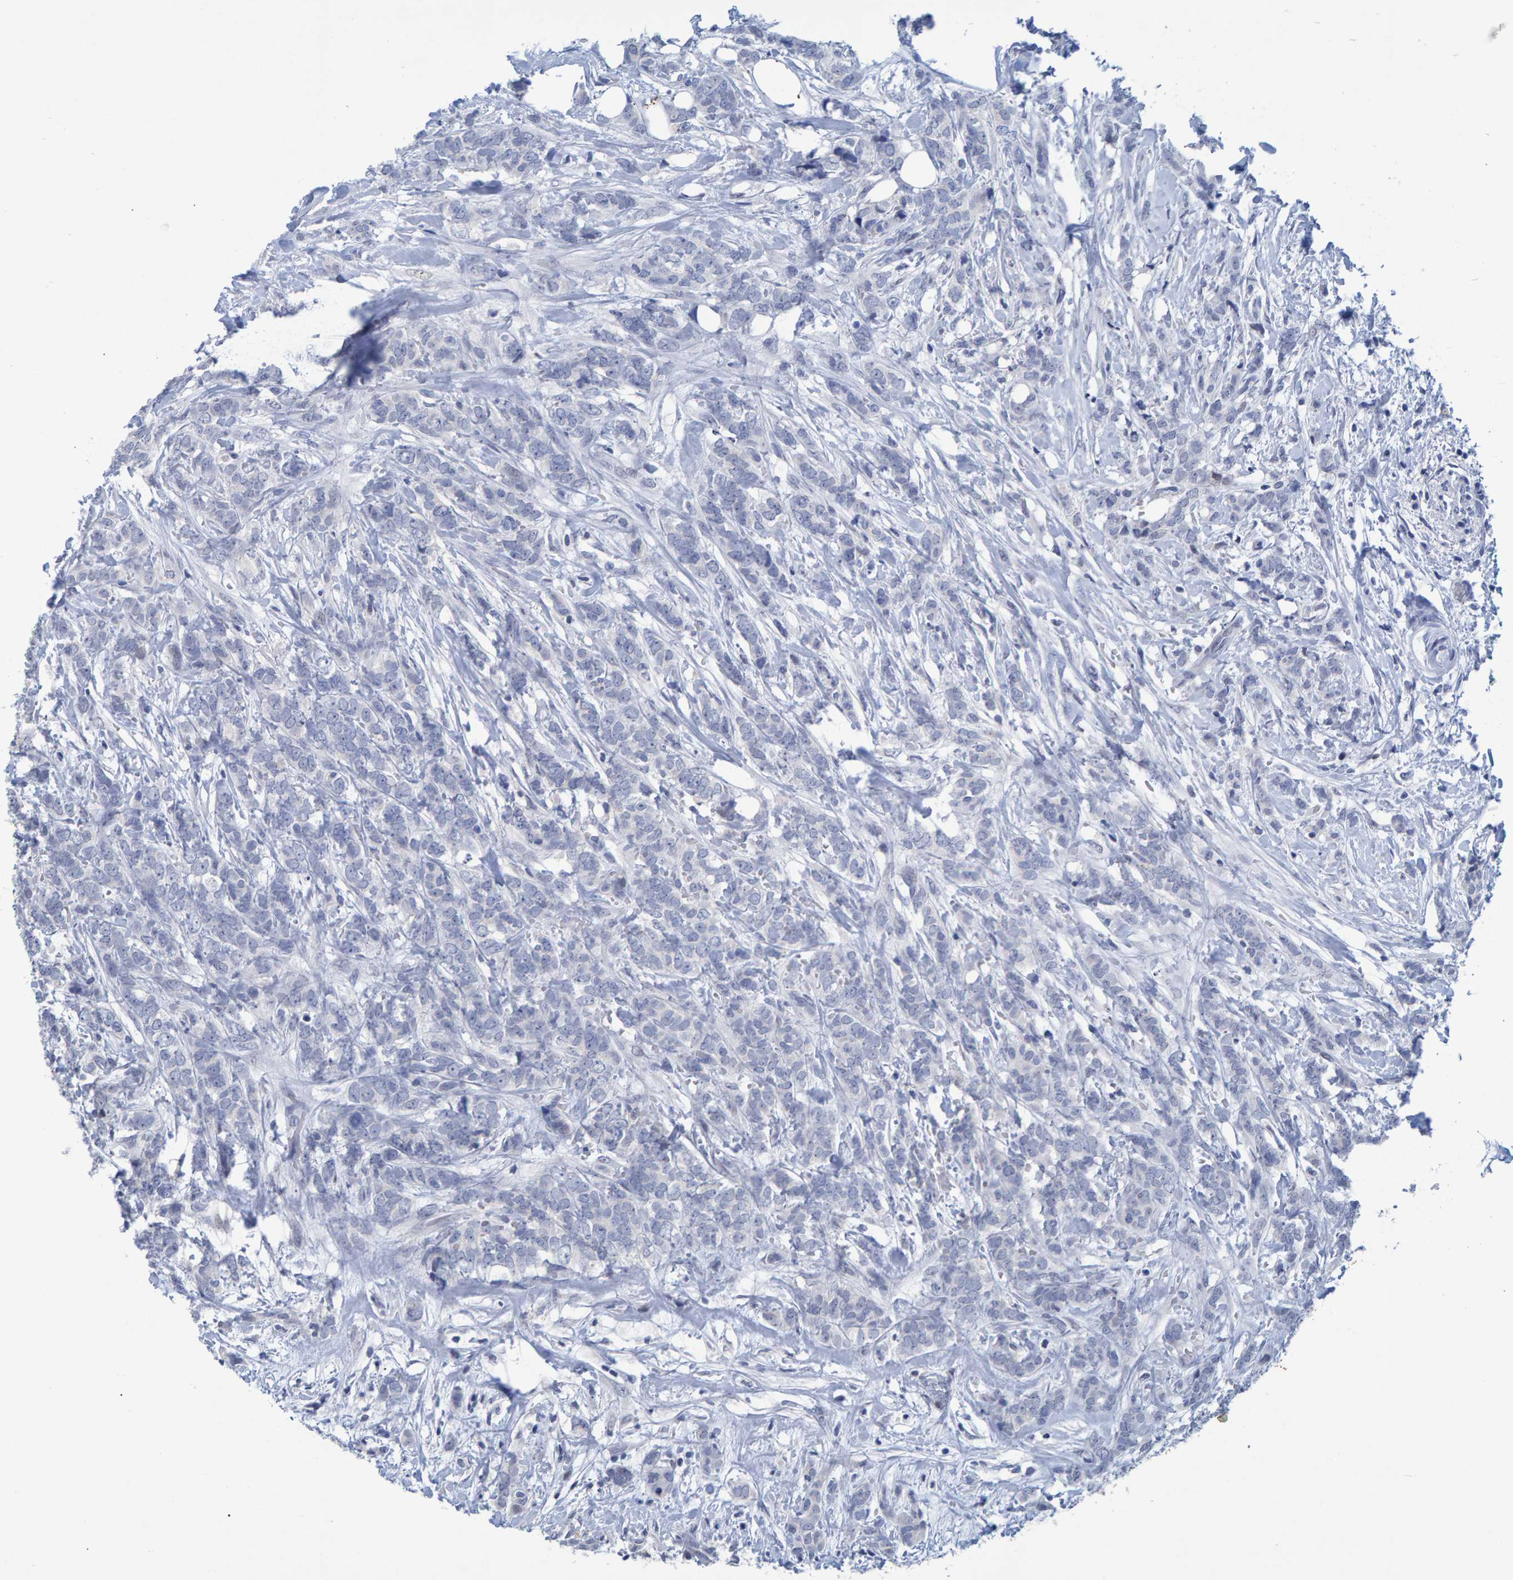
{"staining": {"intensity": "negative", "quantity": "none", "location": "none"}, "tissue": "breast cancer", "cell_type": "Tumor cells", "image_type": "cancer", "snomed": [{"axis": "morphology", "description": "Lobular carcinoma"}, {"axis": "topography", "description": "Skin"}, {"axis": "topography", "description": "Breast"}], "caption": "Immunohistochemical staining of lobular carcinoma (breast) displays no significant positivity in tumor cells.", "gene": "PROCA1", "patient": {"sex": "female", "age": 46}}